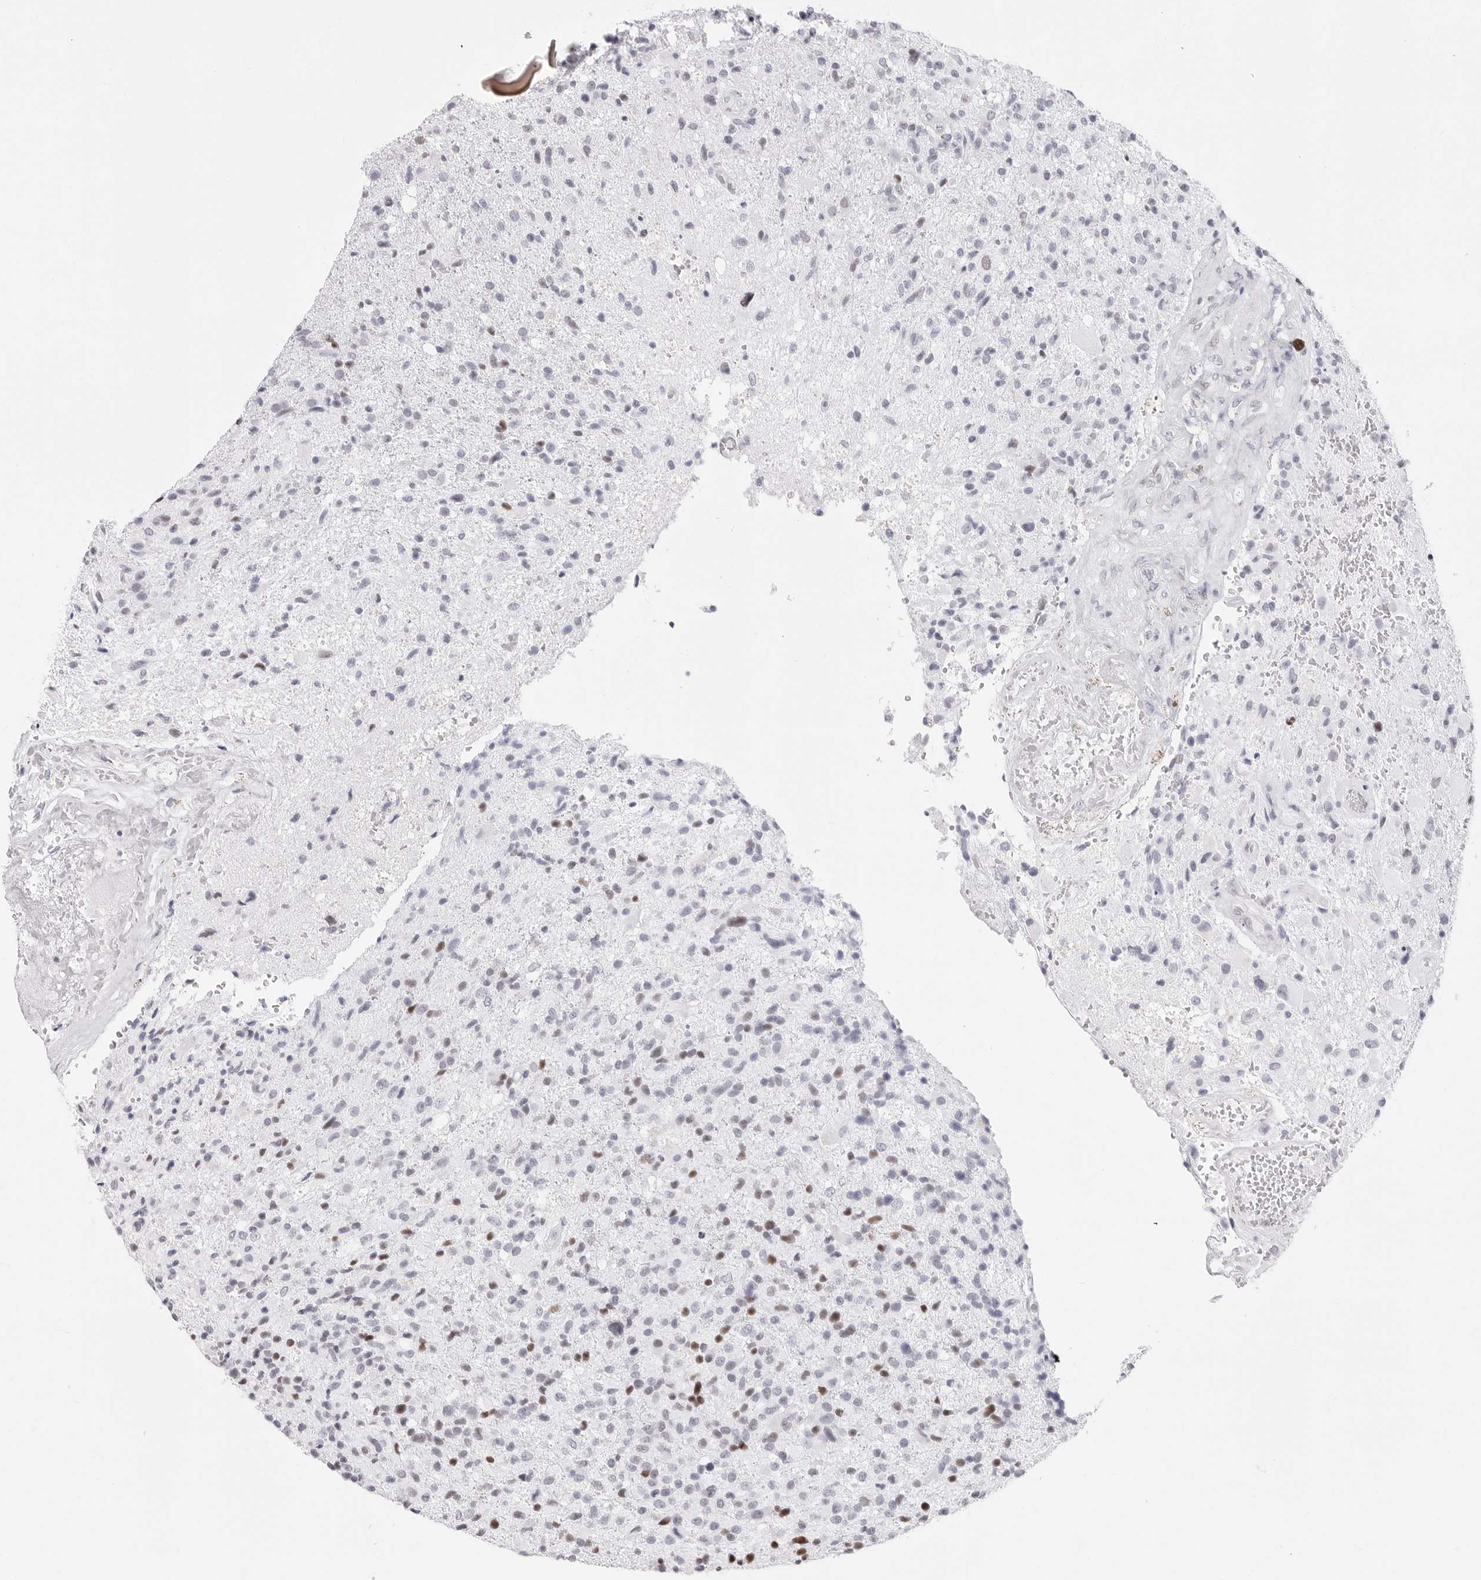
{"staining": {"intensity": "strong", "quantity": "25%-75%", "location": "nuclear"}, "tissue": "glioma", "cell_type": "Tumor cells", "image_type": "cancer", "snomed": [{"axis": "morphology", "description": "Glioma, malignant, High grade"}, {"axis": "topography", "description": "Brain"}], "caption": "Immunohistochemical staining of malignant high-grade glioma exhibits high levels of strong nuclear positivity in approximately 25%-75% of tumor cells.", "gene": "NASP", "patient": {"sex": "male", "age": 72}}